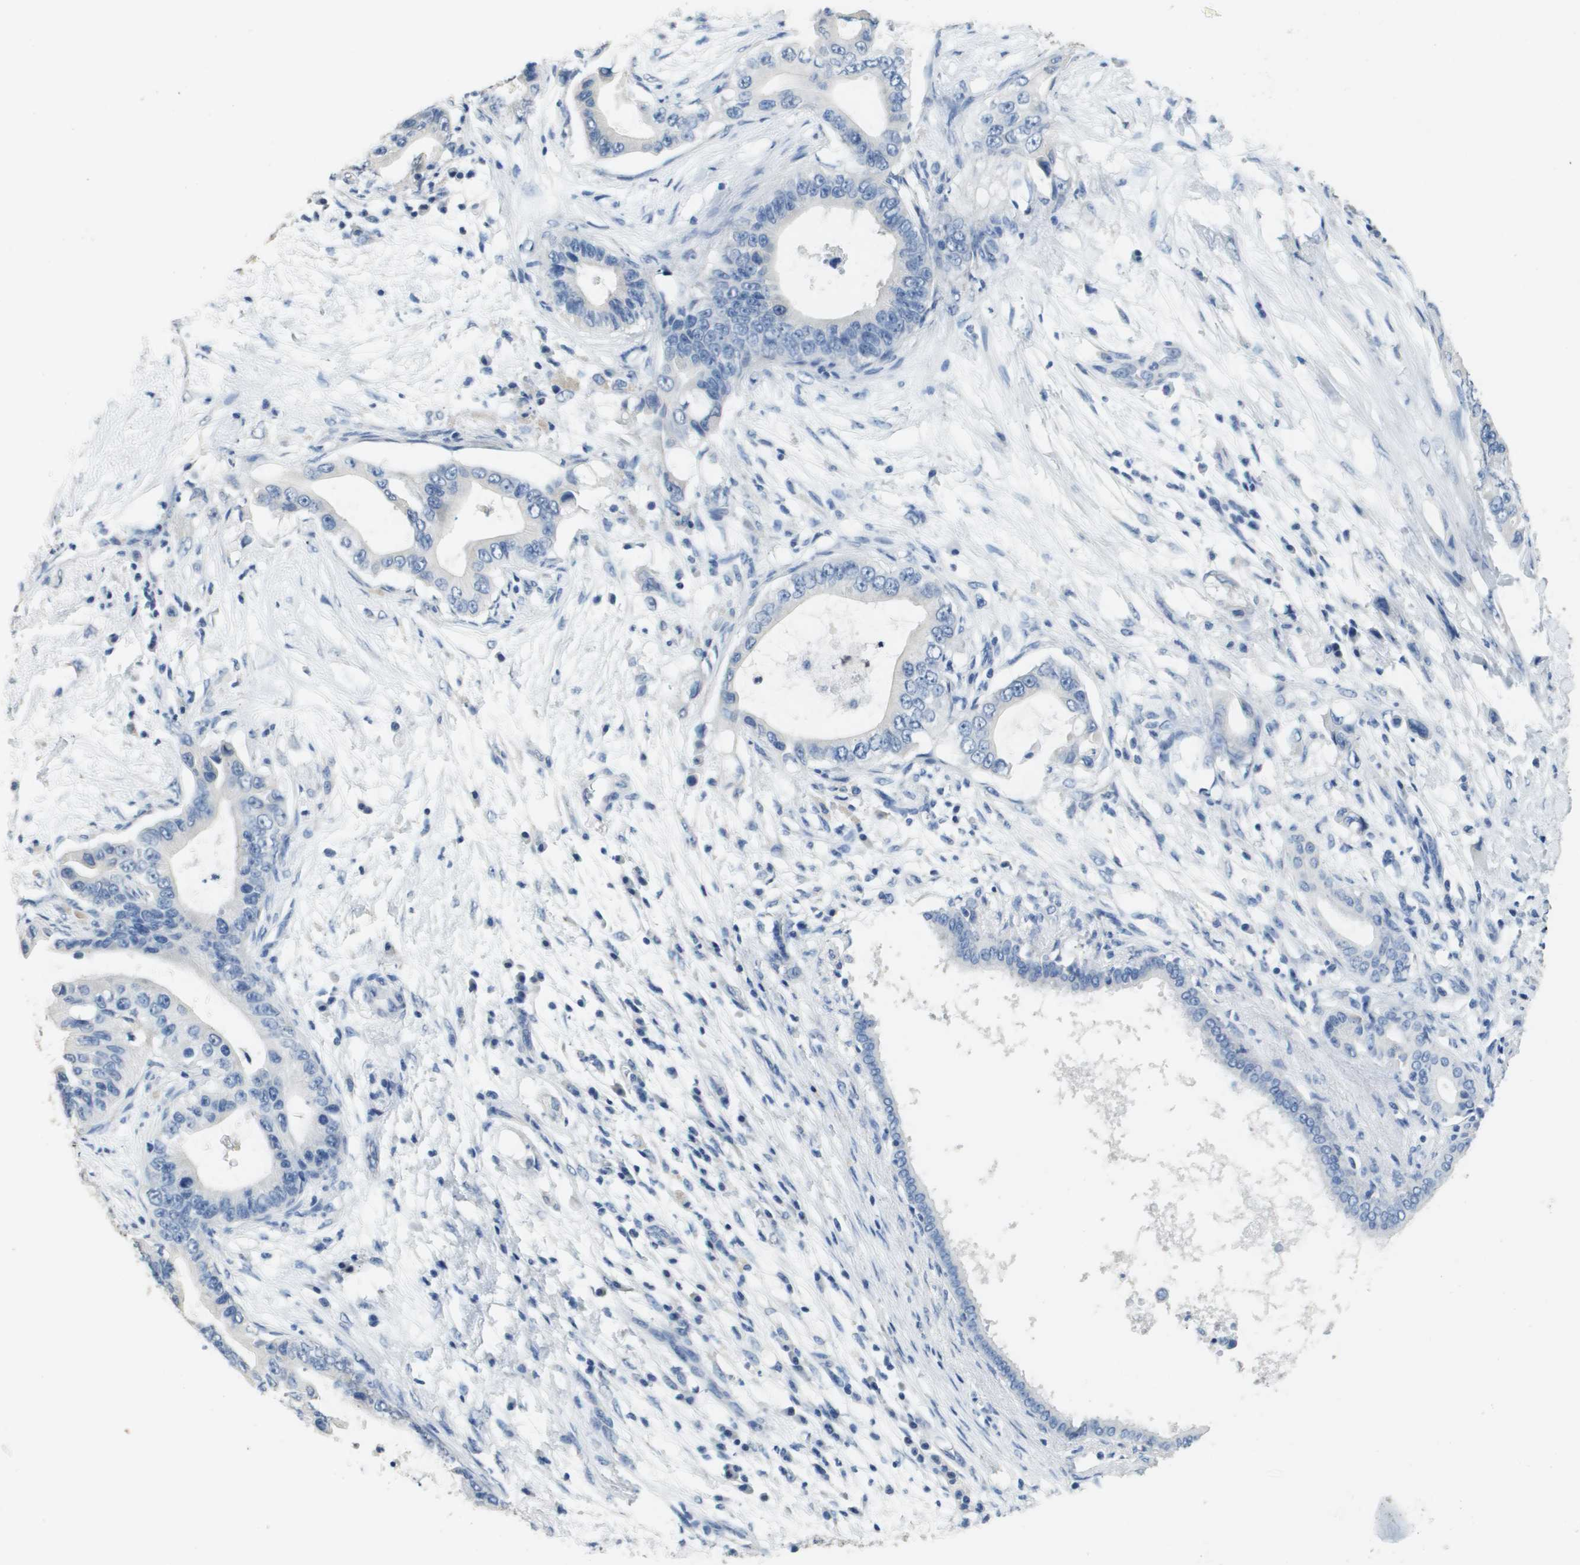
{"staining": {"intensity": "negative", "quantity": "none", "location": "none"}, "tissue": "pancreatic cancer", "cell_type": "Tumor cells", "image_type": "cancer", "snomed": [{"axis": "morphology", "description": "Adenocarcinoma, NOS"}, {"axis": "topography", "description": "Pancreas"}], "caption": "Immunohistochemistry (IHC) micrograph of neoplastic tissue: human pancreatic cancer stained with DAB displays no significant protein expression in tumor cells. The staining is performed using DAB brown chromogen with nuclei counter-stained in using hematoxylin.", "gene": "MT3", "patient": {"sex": "male", "age": 77}}